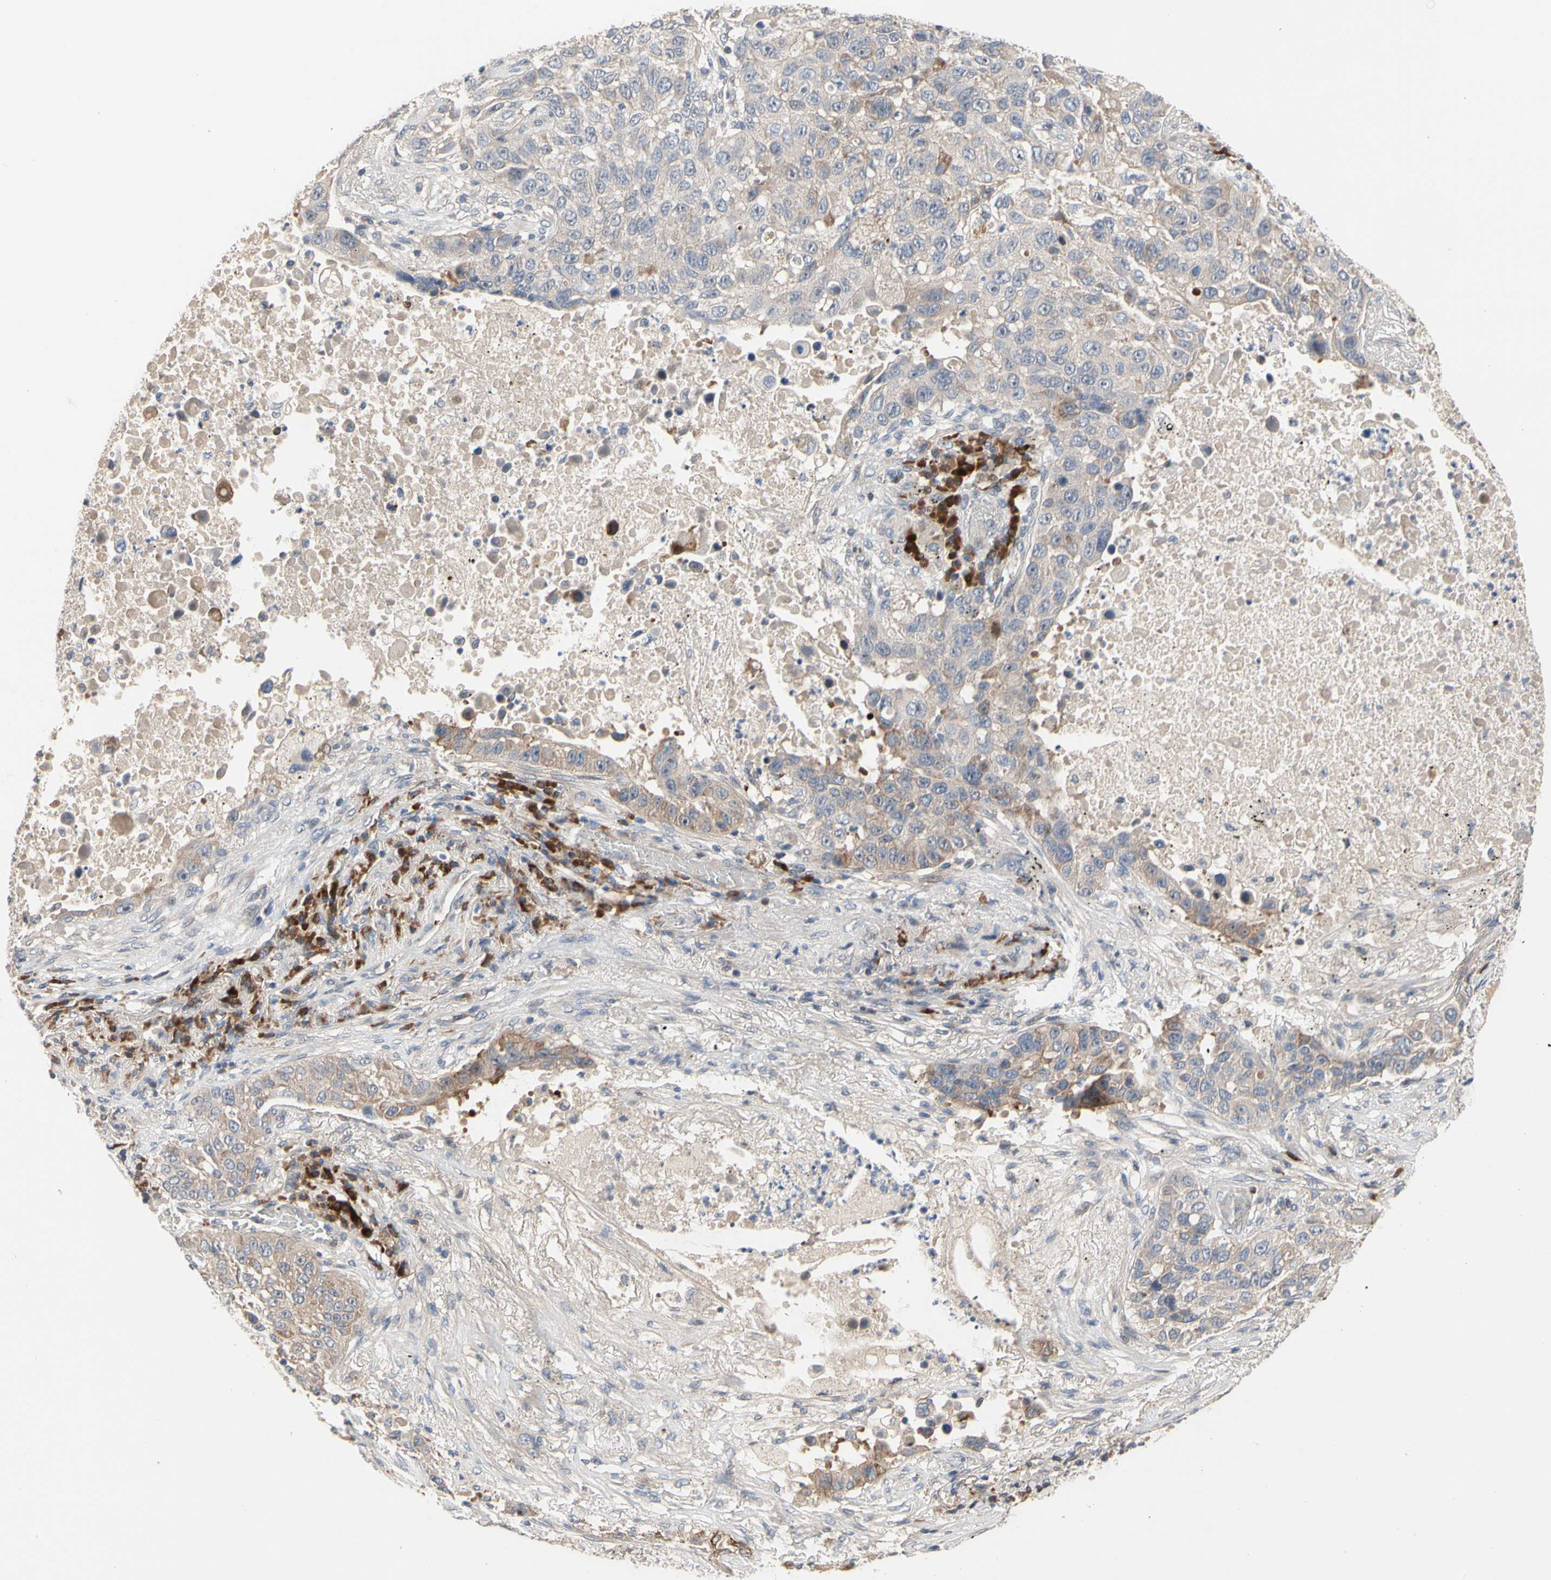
{"staining": {"intensity": "moderate", "quantity": "25%-75%", "location": "cytoplasmic/membranous"}, "tissue": "lung cancer", "cell_type": "Tumor cells", "image_type": "cancer", "snomed": [{"axis": "morphology", "description": "Squamous cell carcinoma, NOS"}, {"axis": "topography", "description": "Lung"}], "caption": "Human lung squamous cell carcinoma stained with a brown dye reveals moderate cytoplasmic/membranous positive positivity in approximately 25%-75% of tumor cells.", "gene": "HMGCR", "patient": {"sex": "male", "age": 57}}